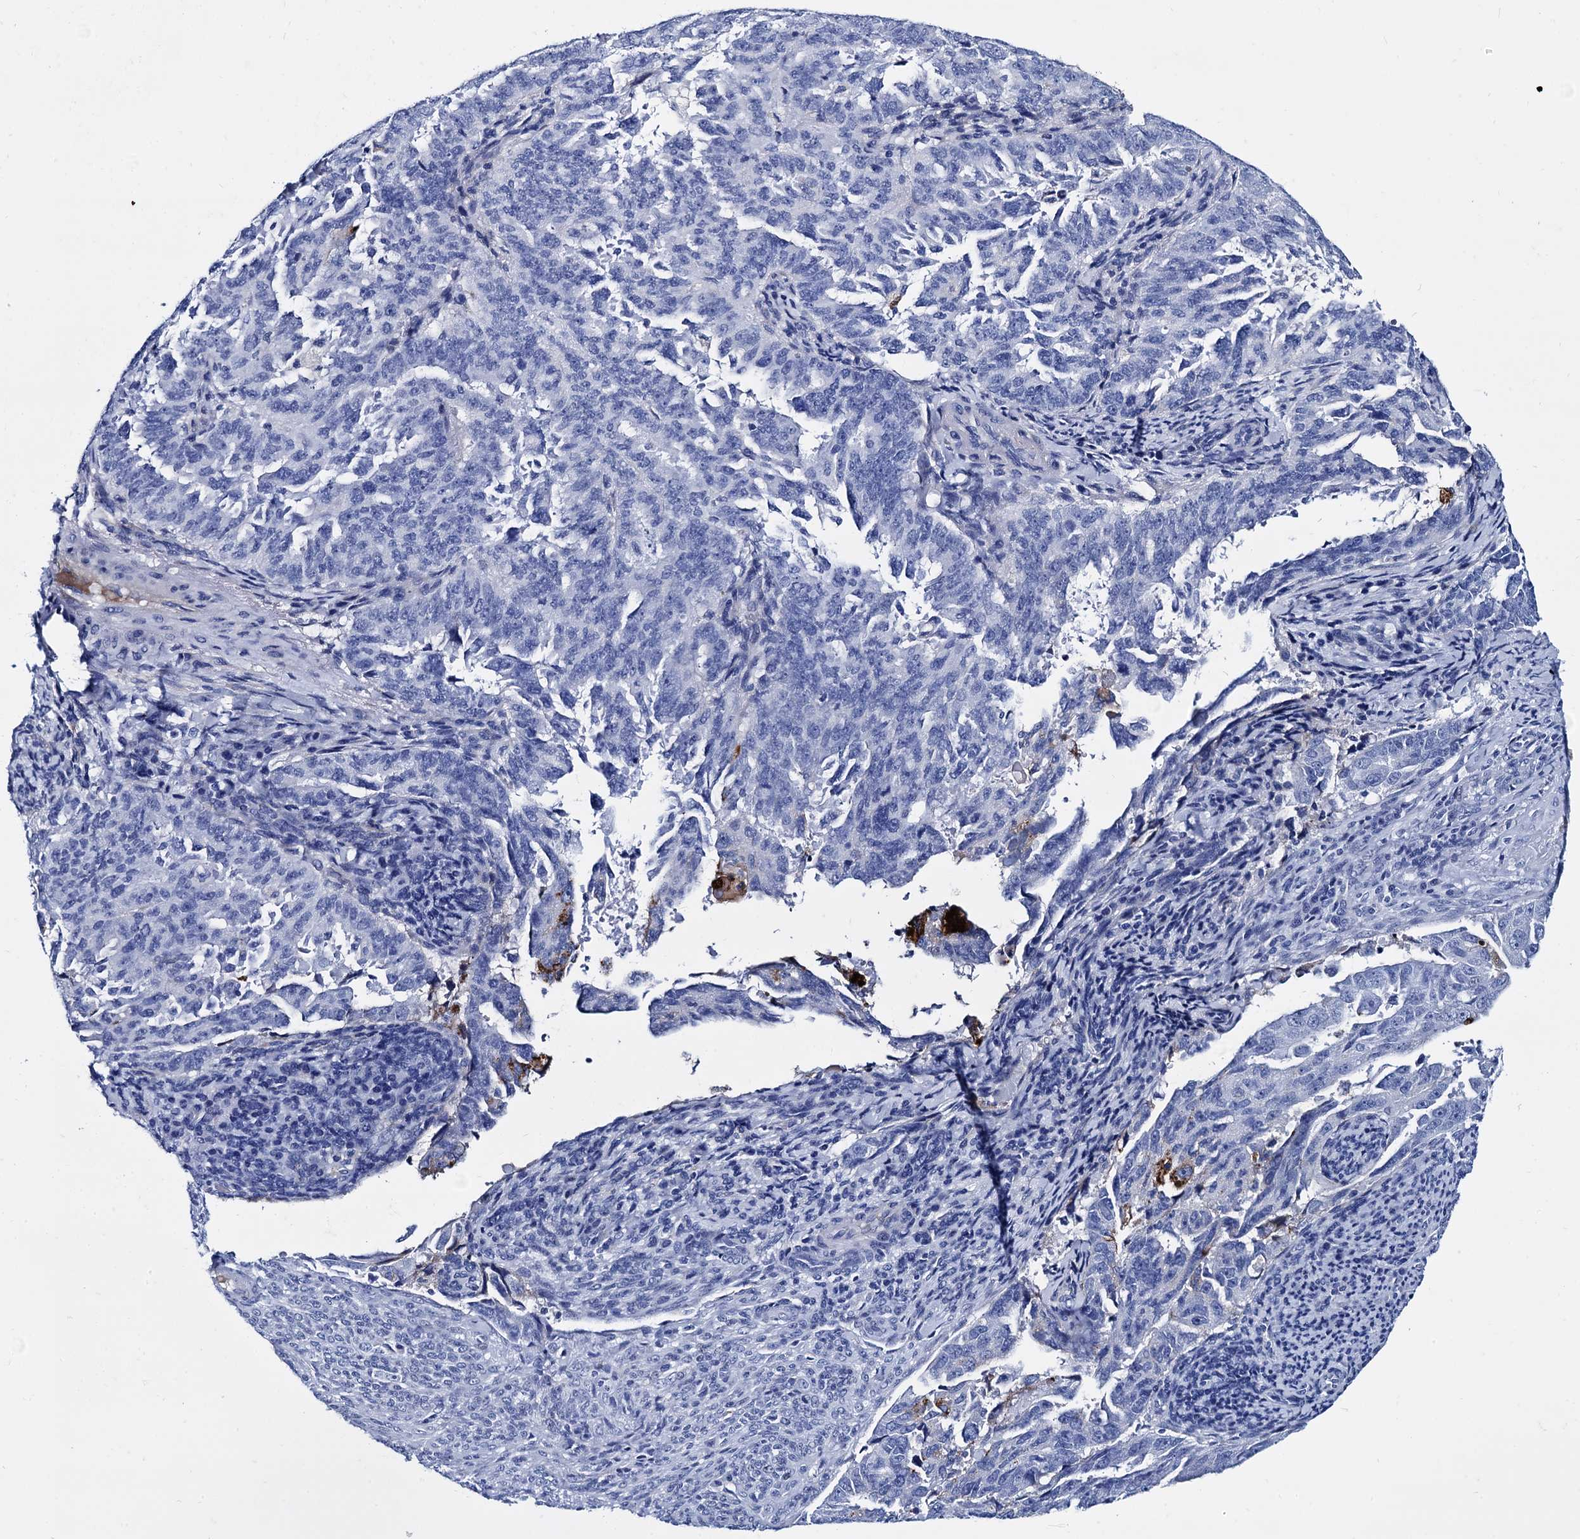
{"staining": {"intensity": "negative", "quantity": "none", "location": "none"}, "tissue": "endometrial cancer", "cell_type": "Tumor cells", "image_type": "cancer", "snomed": [{"axis": "morphology", "description": "Adenocarcinoma, NOS"}, {"axis": "topography", "description": "Endometrium"}], "caption": "This histopathology image is of endometrial adenocarcinoma stained with IHC to label a protein in brown with the nuclei are counter-stained blue. There is no positivity in tumor cells.", "gene": "APOD", "patient": {"sex": "female", "age": 65}}